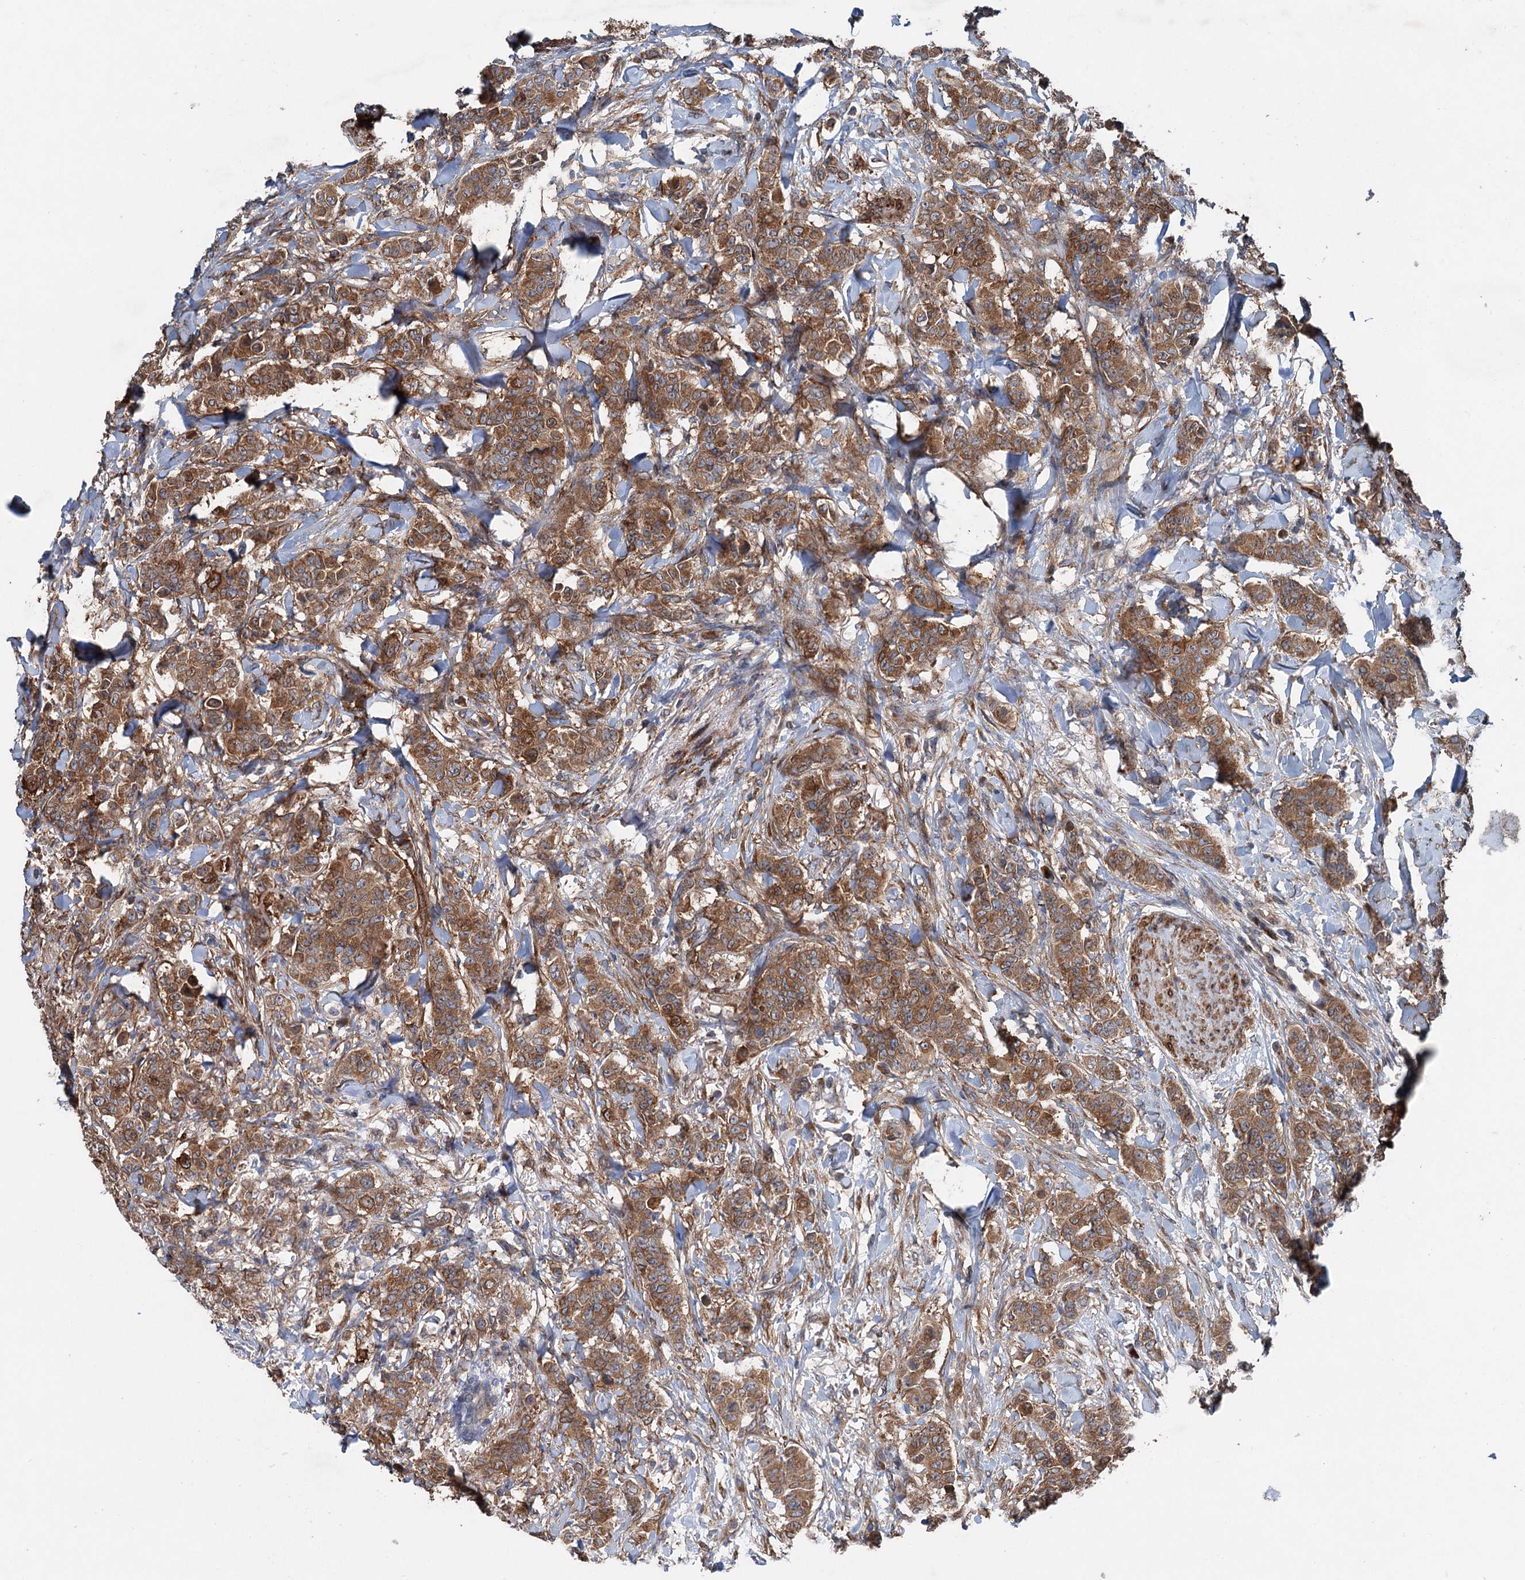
{"staining": {"intensity": "strong", "quantity": ">75%", "location": "cytoplasmic/membranous"}, "tissue": "breast cancer", "cell_type": "Tumor cells", "image_type": "cancer", "snomed": [{"axis": "morphology", "description": "Duct carcinoma"}, {"axis": "topography", "description": "Breast"}], "caption": "Human breast cancer (infiltrating ductal carcinoma) stained for a protein (brown) exhibits strong cytoplasmic/membranous positive staining in about >75% of tumor cells.", "gene": "CALCOCO1", "patient": {"sex": "female", "age": 40}}